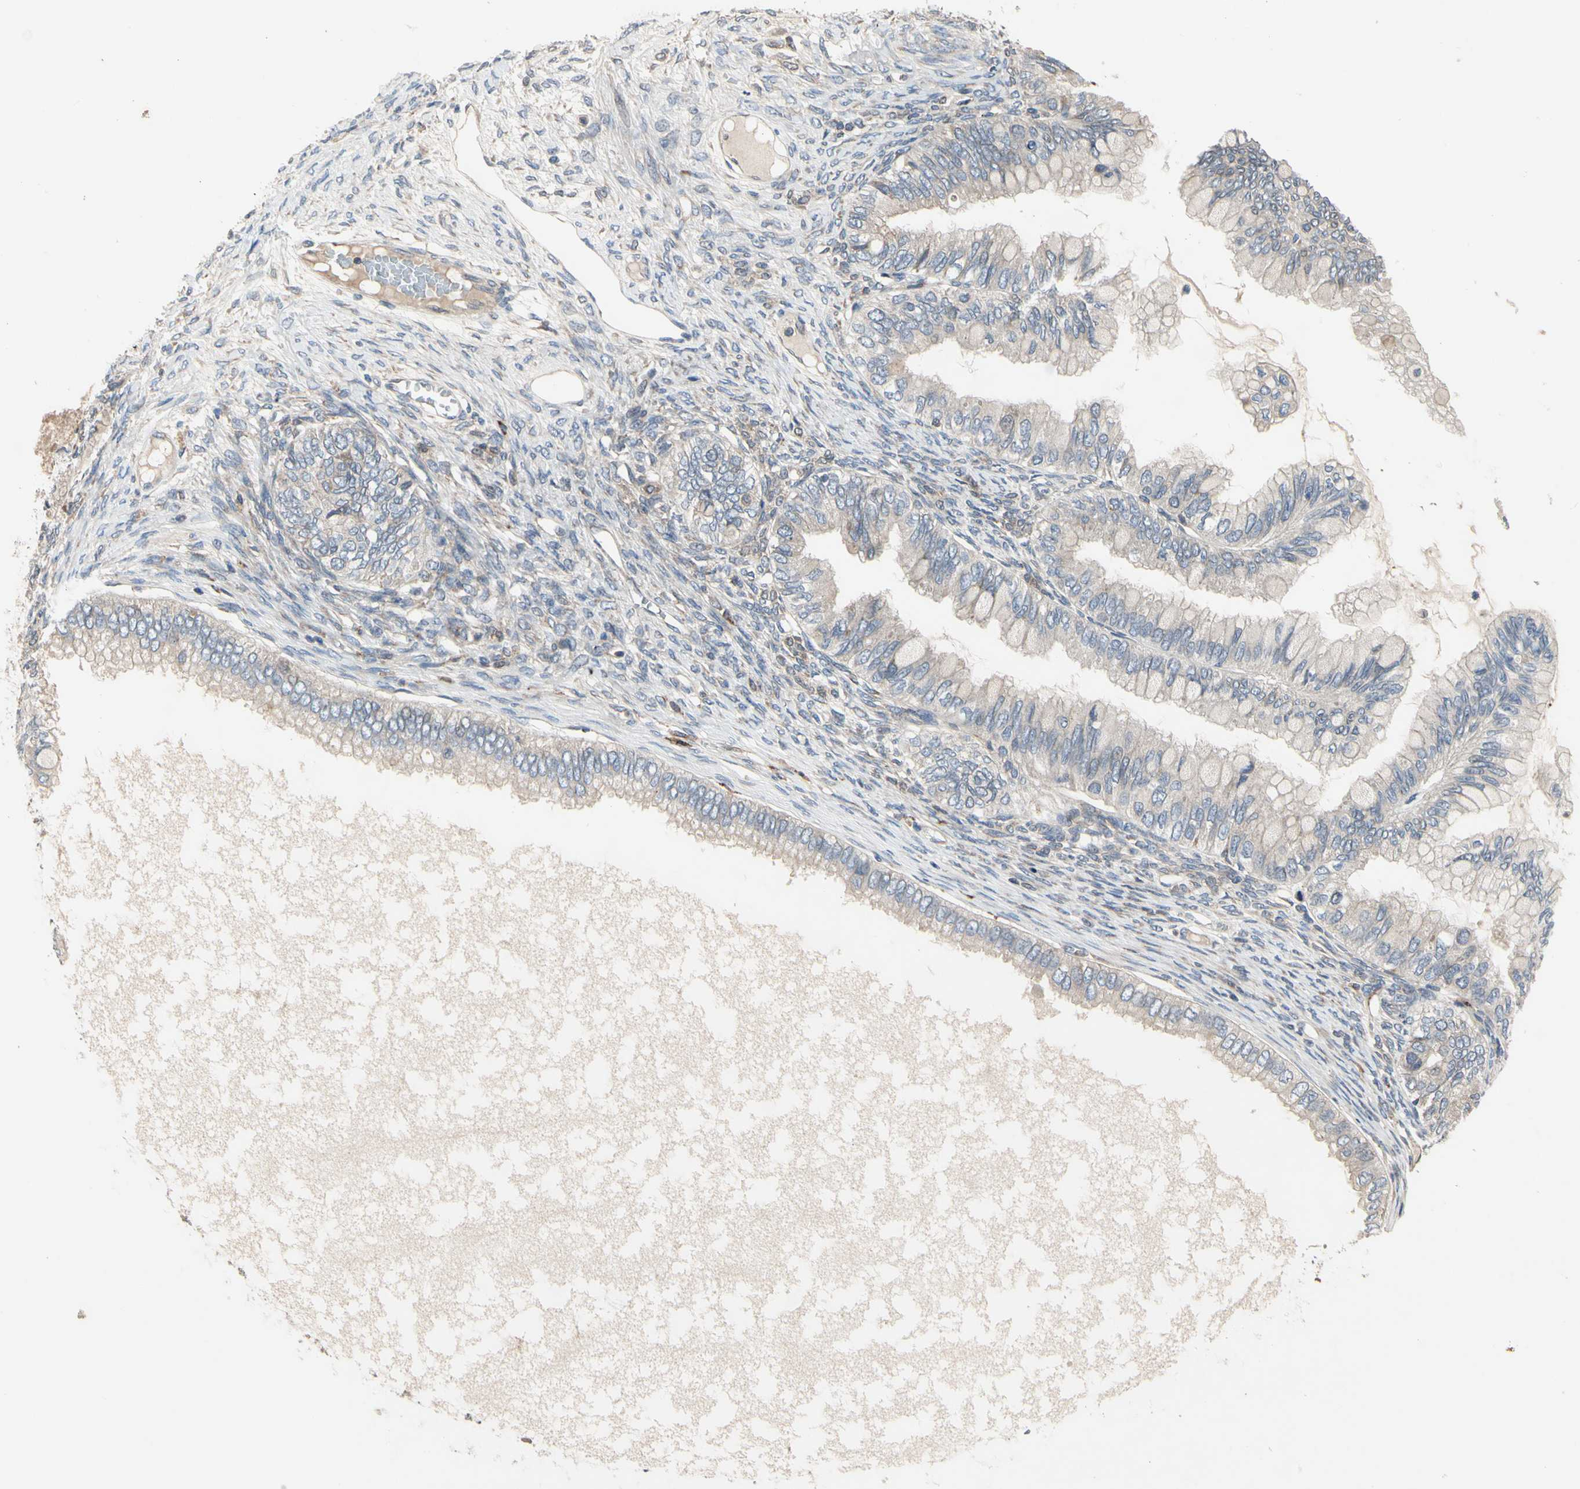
{"staining": {"intensity": "weak", "quantity": ">75%", "location": "cytoplasmic/membranous"}, "tissue": "ovarian cancer", "cell_type": "Tumor cells", "image_type": "cancer", "snomed": [{"axis": "morphology", "description": "Cystadenocarcinoma, mucinous, NOS"}, {"axis": "topography", "description": "Ovary"}], "caption": "High-magnification brightfield microscopy of mucinous cystadenocarcinoma (ovarian) stained with DAB (3,3'-diaminobenzidine) (brown) and counterstained with hematoxylin (blue). tumor cells exhibit weak cytoplasmic/membranous expression is appreciated in about>75% of cells.", "gene": "MMEL1", "patient": {"sex": "female", "age": 80}}